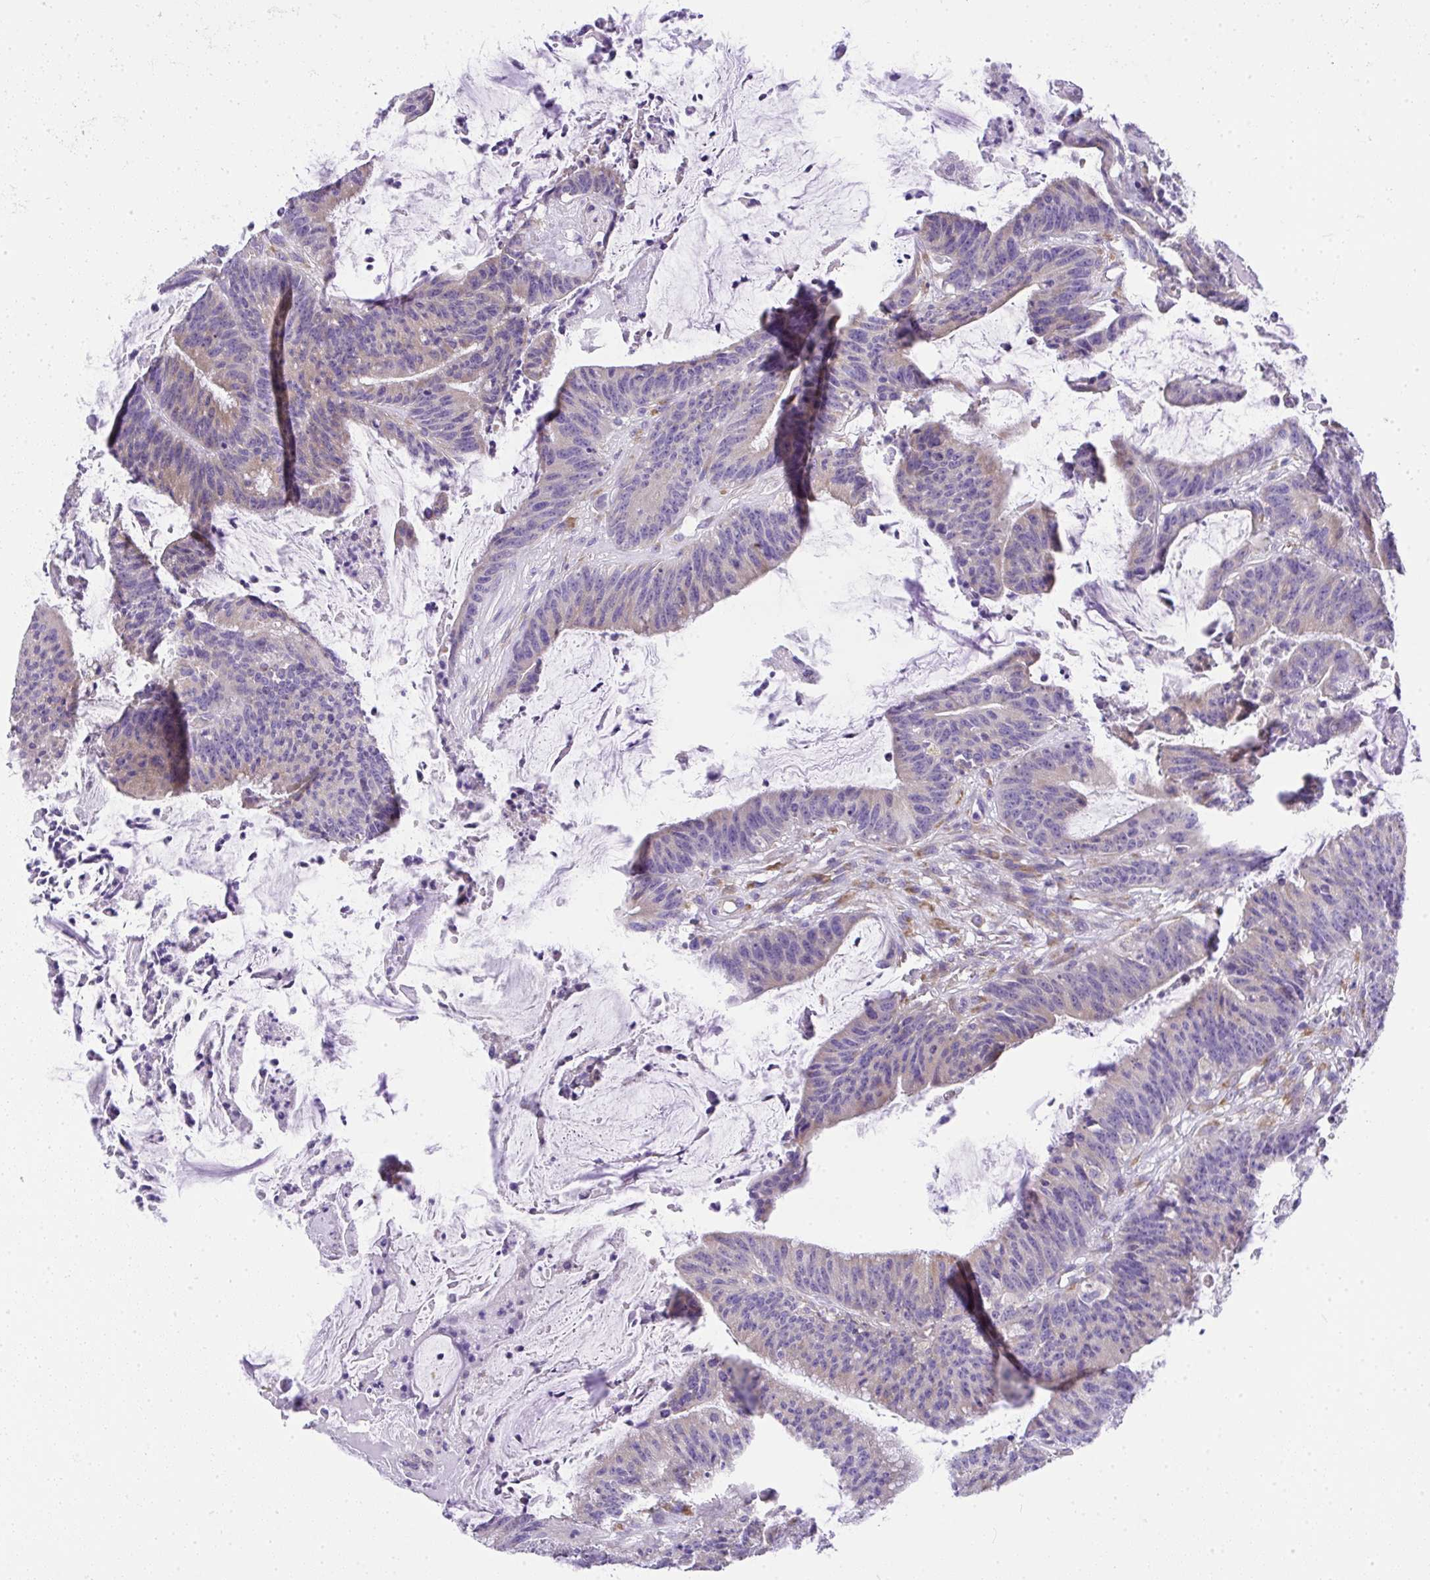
{"staining": {"intensity": "weak", "quantity": "<25%", "location": "cytoplasmic/membranous"}, "tissue": "colorectal cancer", "cell_type": "Tumor cells", "image_type": "cancer", "snomed": [{"axis": "morphology", "description": "Adenocarcinoma, NOS"}, {"axis": "topography", "description": "Colon"}], "caption": "There is no significant expression in tumor cells of colorectal cancer.", "gene": "ADRA2C", "patient": {"sex": "female", "age": 78}}